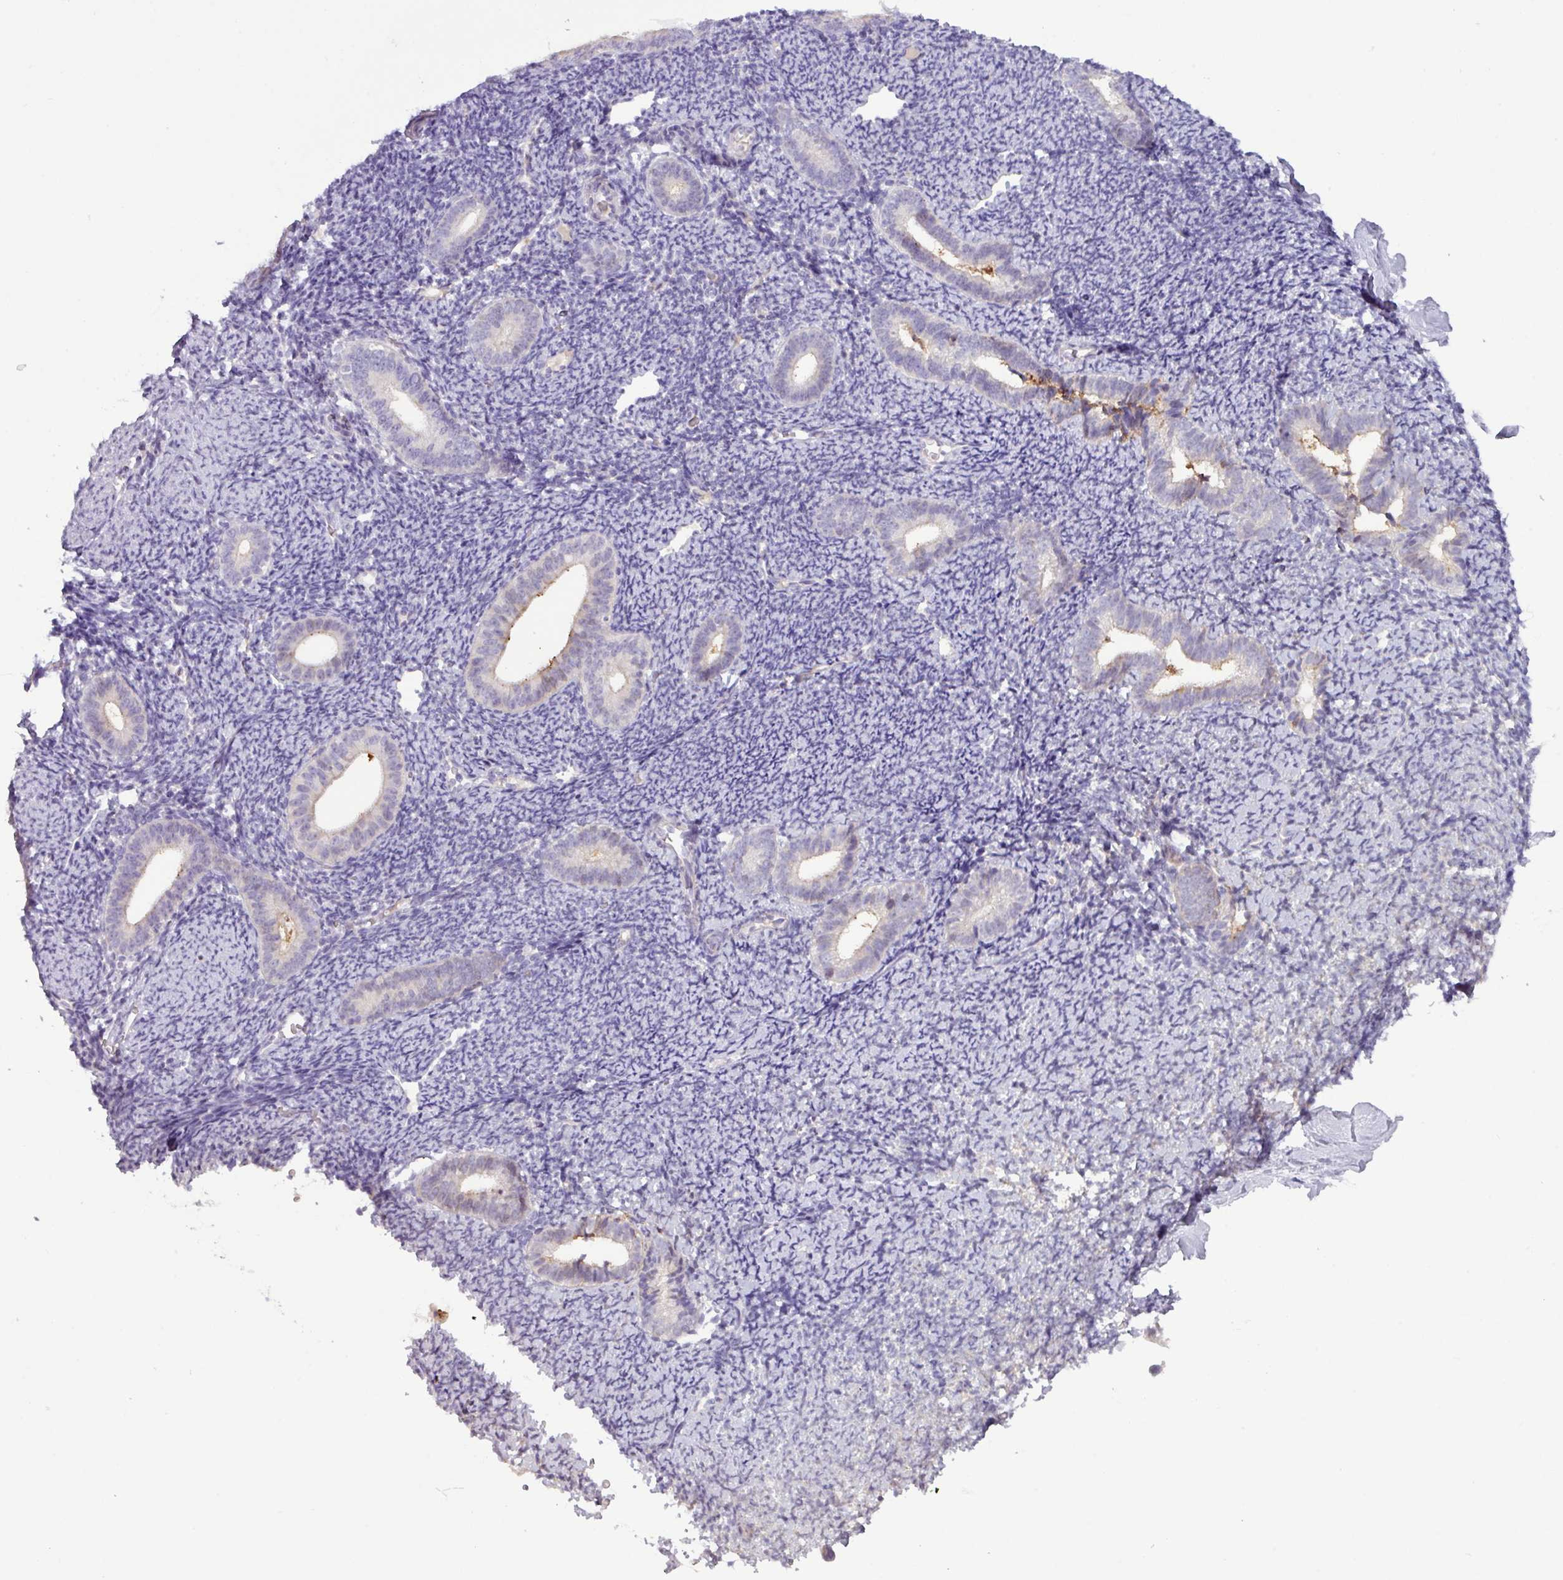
{"staining": {"intensity": "negative", "quantity": "none", "location": "none"}, "tissue": "endometrium", "cell_type": "Cells in endometrial stroma", "image_type": "normal", "snomed": [{"axis": "morphology", "description": "Normal tissue, NOS"}, {"axis": "topography", "description": "Endometrium"}], "caption": "An IHC micrograph of benign endometrium is shown. There is no staining in cells in endometrial stroma of endometrium. (Stains: DAB (3,3'-diaminobenzidine) immunohistochemistry with hematoxylin counter stain, Microscopy: brightfield microscopy at high magnification).", "gene": "PNLDC1", "patient": {"sex": "female", "age": 39}}